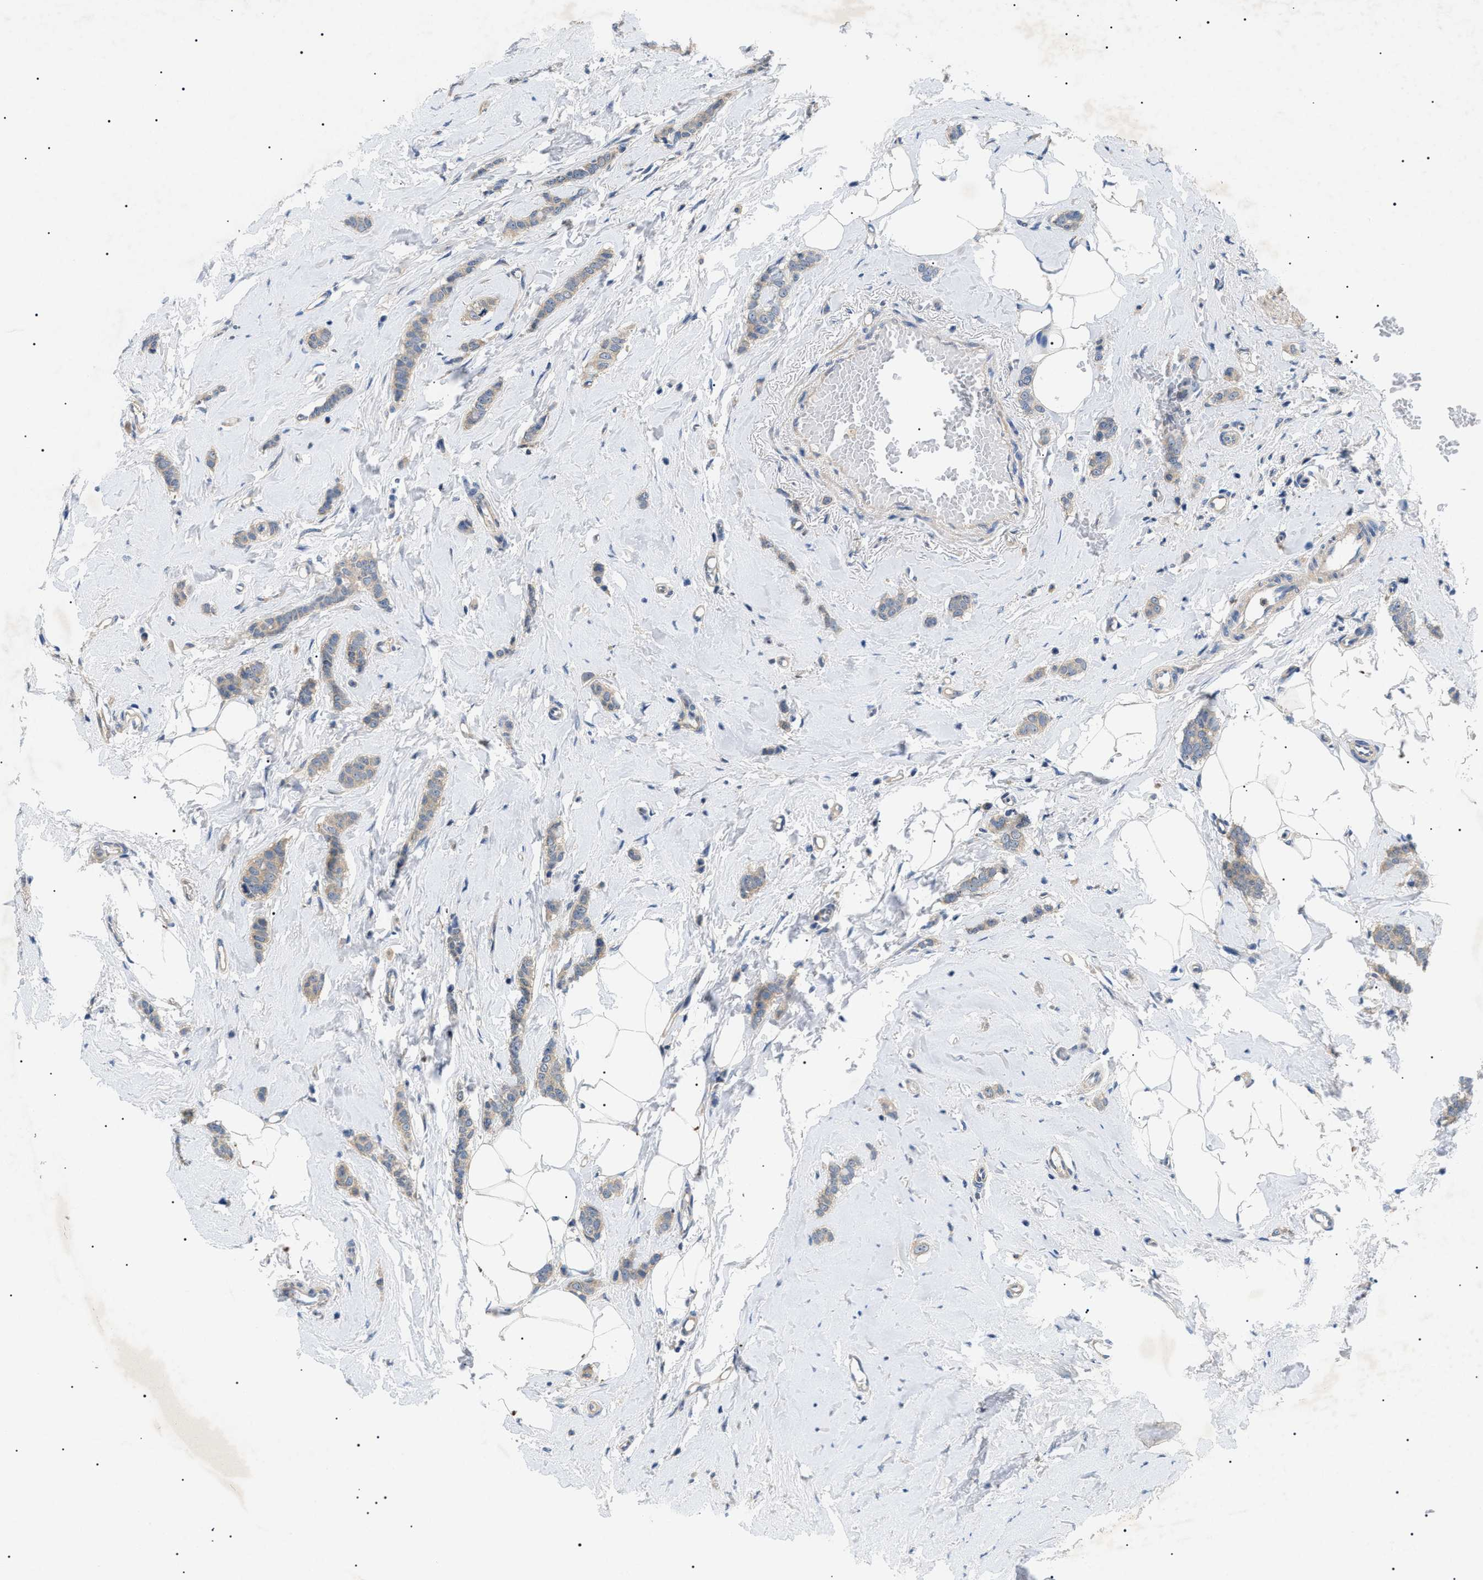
{"staining": {"intensity": "weak", "quantity": ">75%", "location": "cytoplasmic/membranous"}, "tissue": "breast cancer", "cell_type": "Tumor cells", "image_type": "cancer", "snomed": [{"axis": "morphology", "description": "Lobular carcinoma"}, {"axis": "topography", "description": "Skin"}, {"axis": "topography", "description": "Breast"}], "caption": "Human lobular carcinoma (breast) stained with a brown dye displays weak cytoplasmic/membranous positive expression in approximately >75% of tumor cells.", "gene": "RIPK1", "patient": {"sex": "female", "age": 46}}